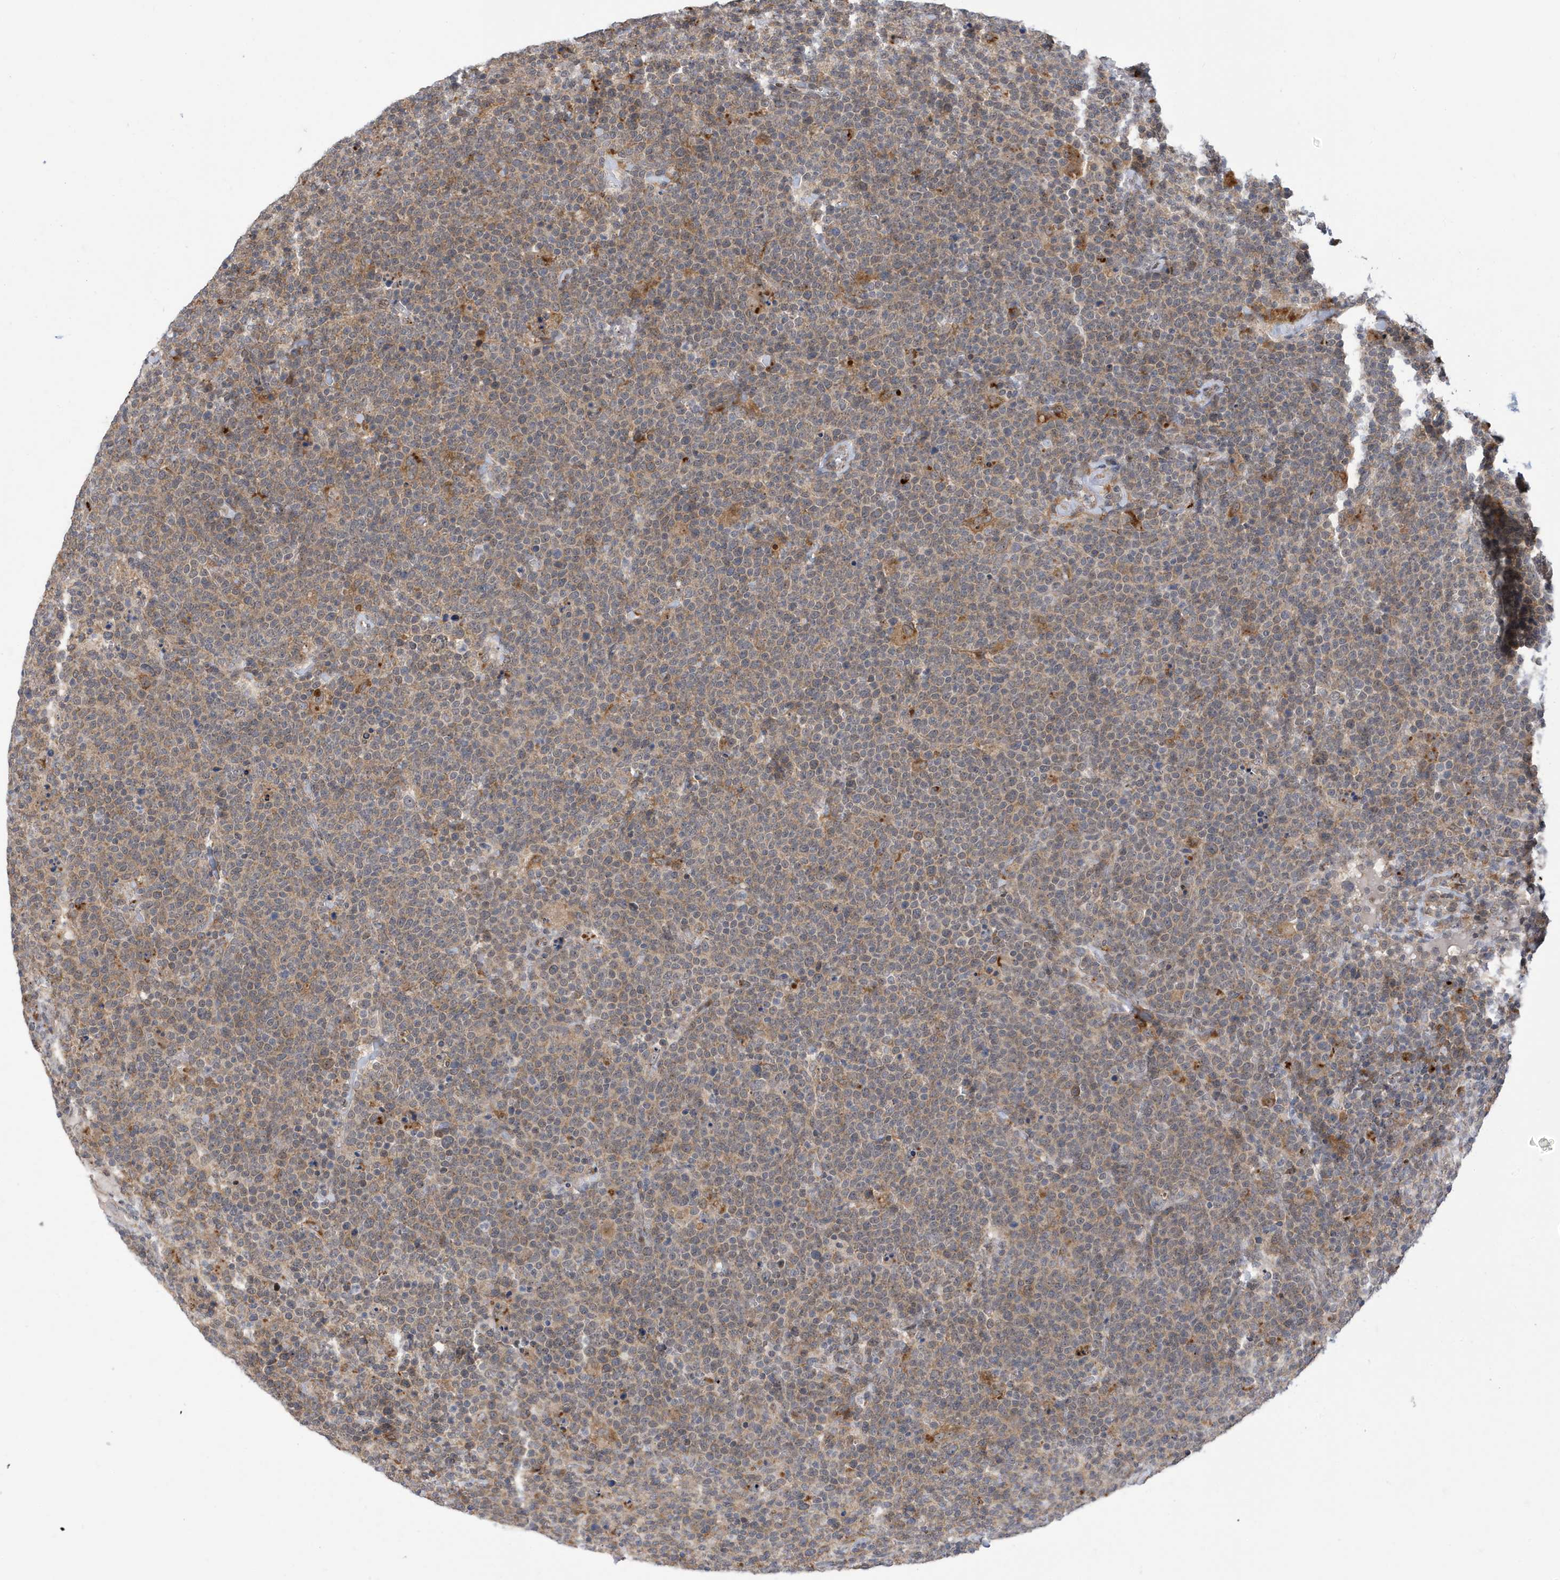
{"staining": {"intensity": "weak", "quantity": "<25%", "location": "cytoplasmic/membranous"}, "tissue": "lymphoma", "cell_type": "Tumor cells", "image_type": "cancer", "snomed": [{"axis": "morphology", "description": "Malignant lymphoma, non-Hodgkin's type, High grade"}, {"axis": "topography", "description": "Lymph node"}], "caption": "Immunohistochemistry histopathology image of human lymphoma stained for a protein (brown), which reveals no positivity in tumor cells.", "gene": "ZNF507", "patient": {"sex": "male", "age": 61}}